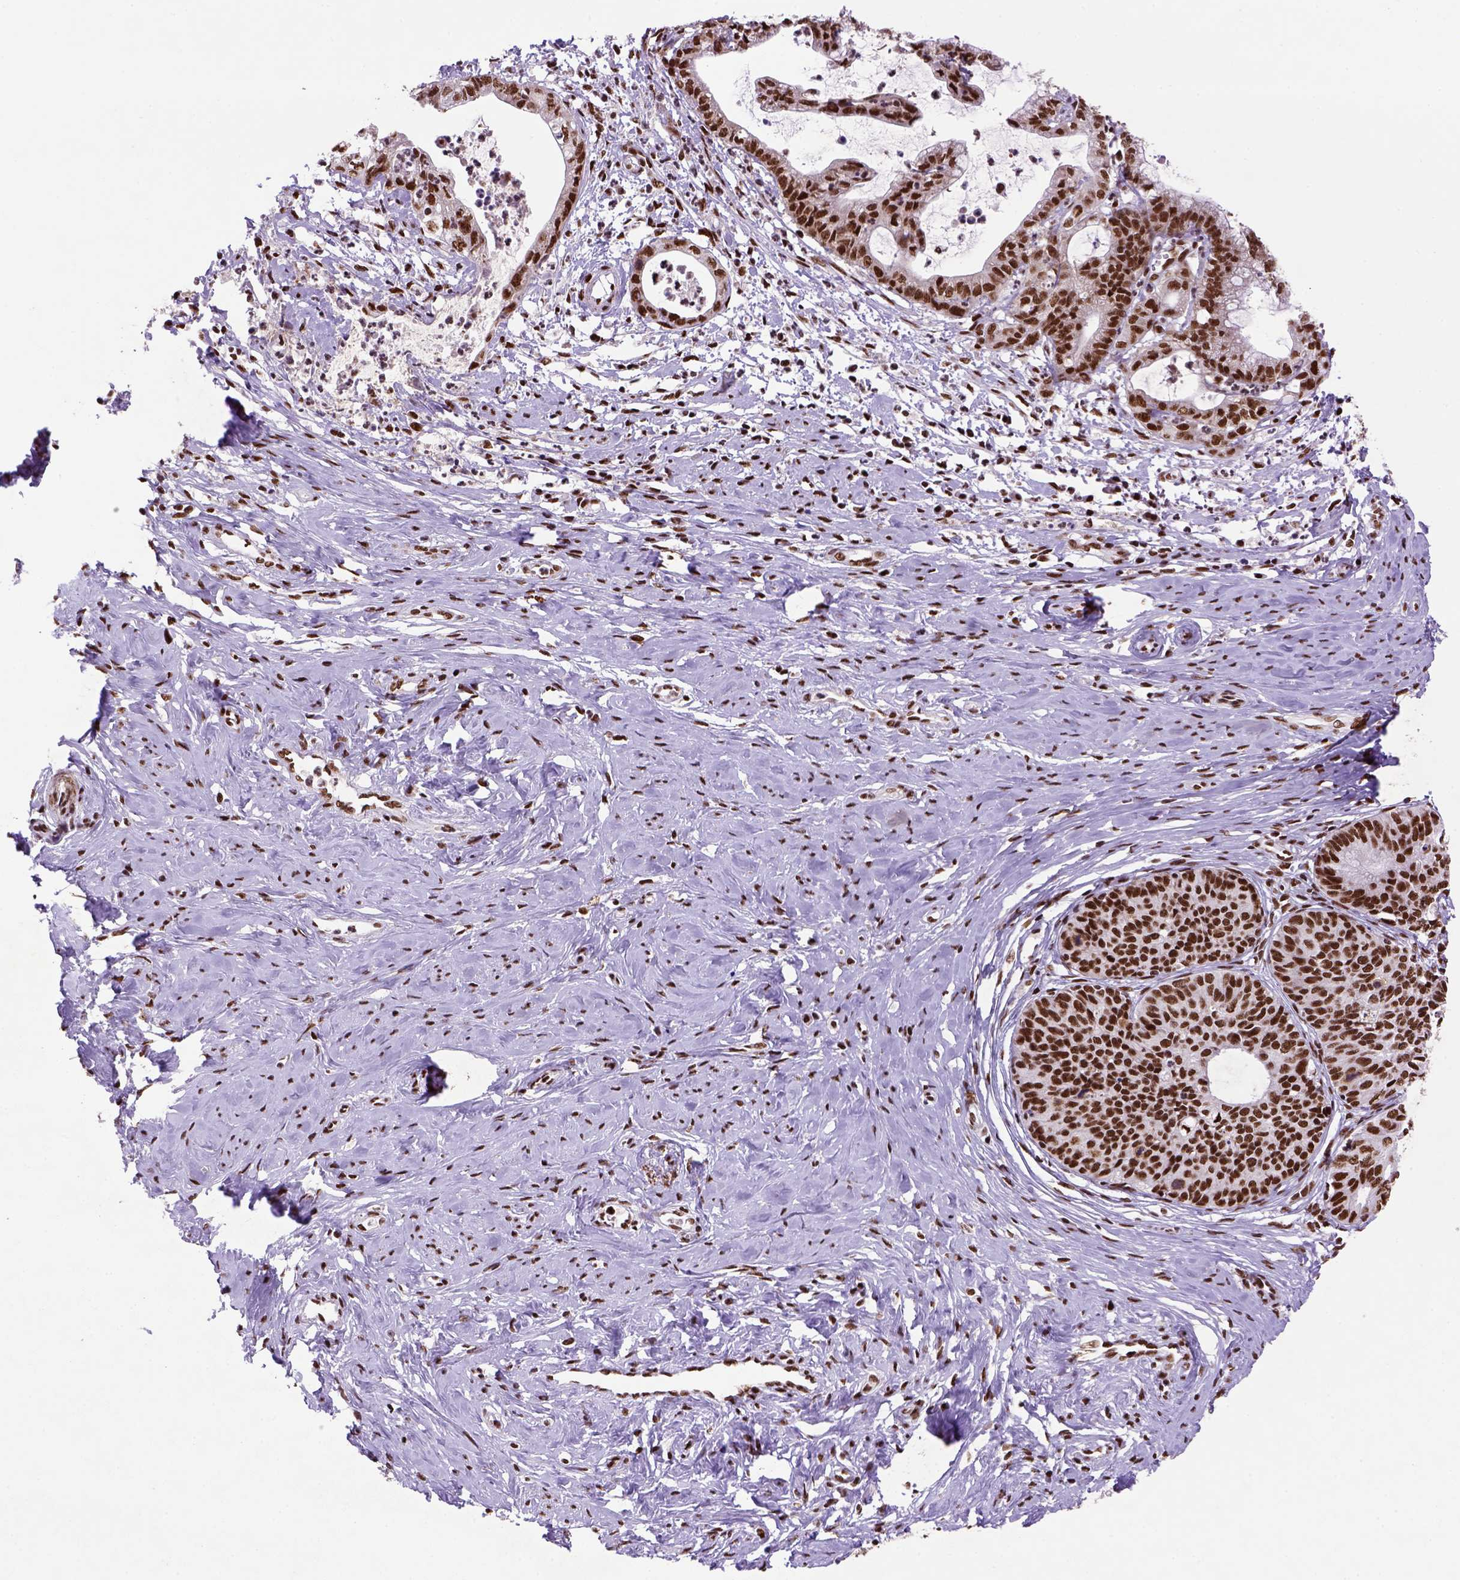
{"staining": {"intensity": "strong", "quantity": ">75%", "location": "nuclear"}, "tissue": "cervical cancer", "cell_type": "Tumor cells", "image_type": "cancer", "snomed": [{"axis": "morphology", "description": "Normal tissue, NOS"}, {"axis": "morphology", "description": "Adenocarcinoma, NOS"}, {"axis": "topography", "description": "Cervix"}], "caption": "Immunohistochemical staining of human cervical cancer (adenocarcinoma) shows high levels of strong nuclear staining in approximately >75% of tumor cells.", "gene": "NSMCE2", "patient": {"sex": "female", "age": 38}}